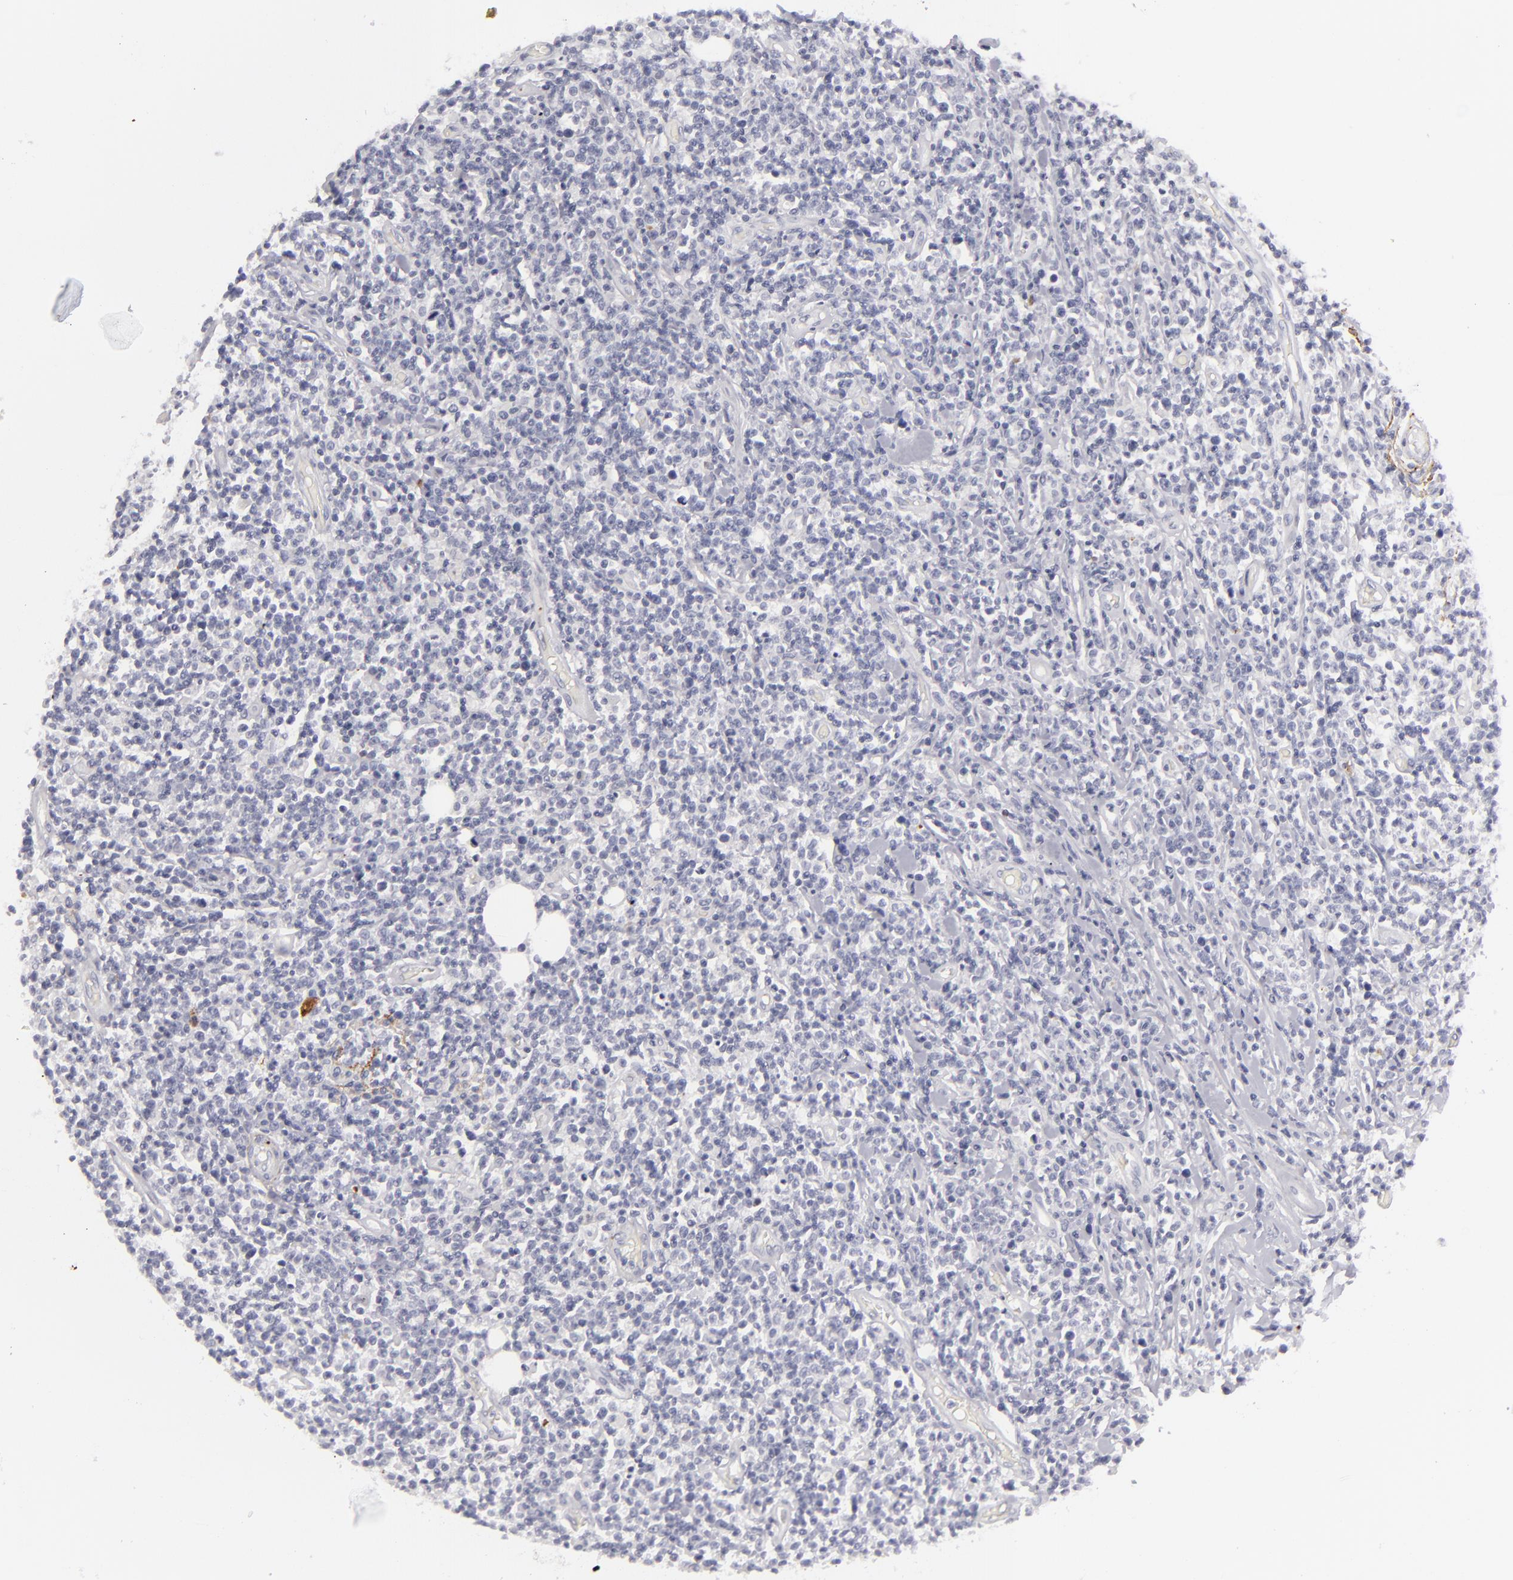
{"staining": {"intensity": "negative", "quantity": "none", "location": "none"}, "tissue": "lymphoma", "cell_type": "Tumor cells", "image_type": "cancer", "snomed": [{"axis": "morphology", "description": "Malignant lymphoma, non-Hodgkin's type, High grade"}, {"axis": "topography", "description": "Colon"}], "caption": "Immunohistochemistry of malignant lymphoma, non-Hodgkin's type (high-grade) reveals no staining in tumor cells. (DAB immunohistochemistry visualized using brightfield microscopy, high magnification).", "gene": "C9", "patient": {"sex": "male", "age": 82}}